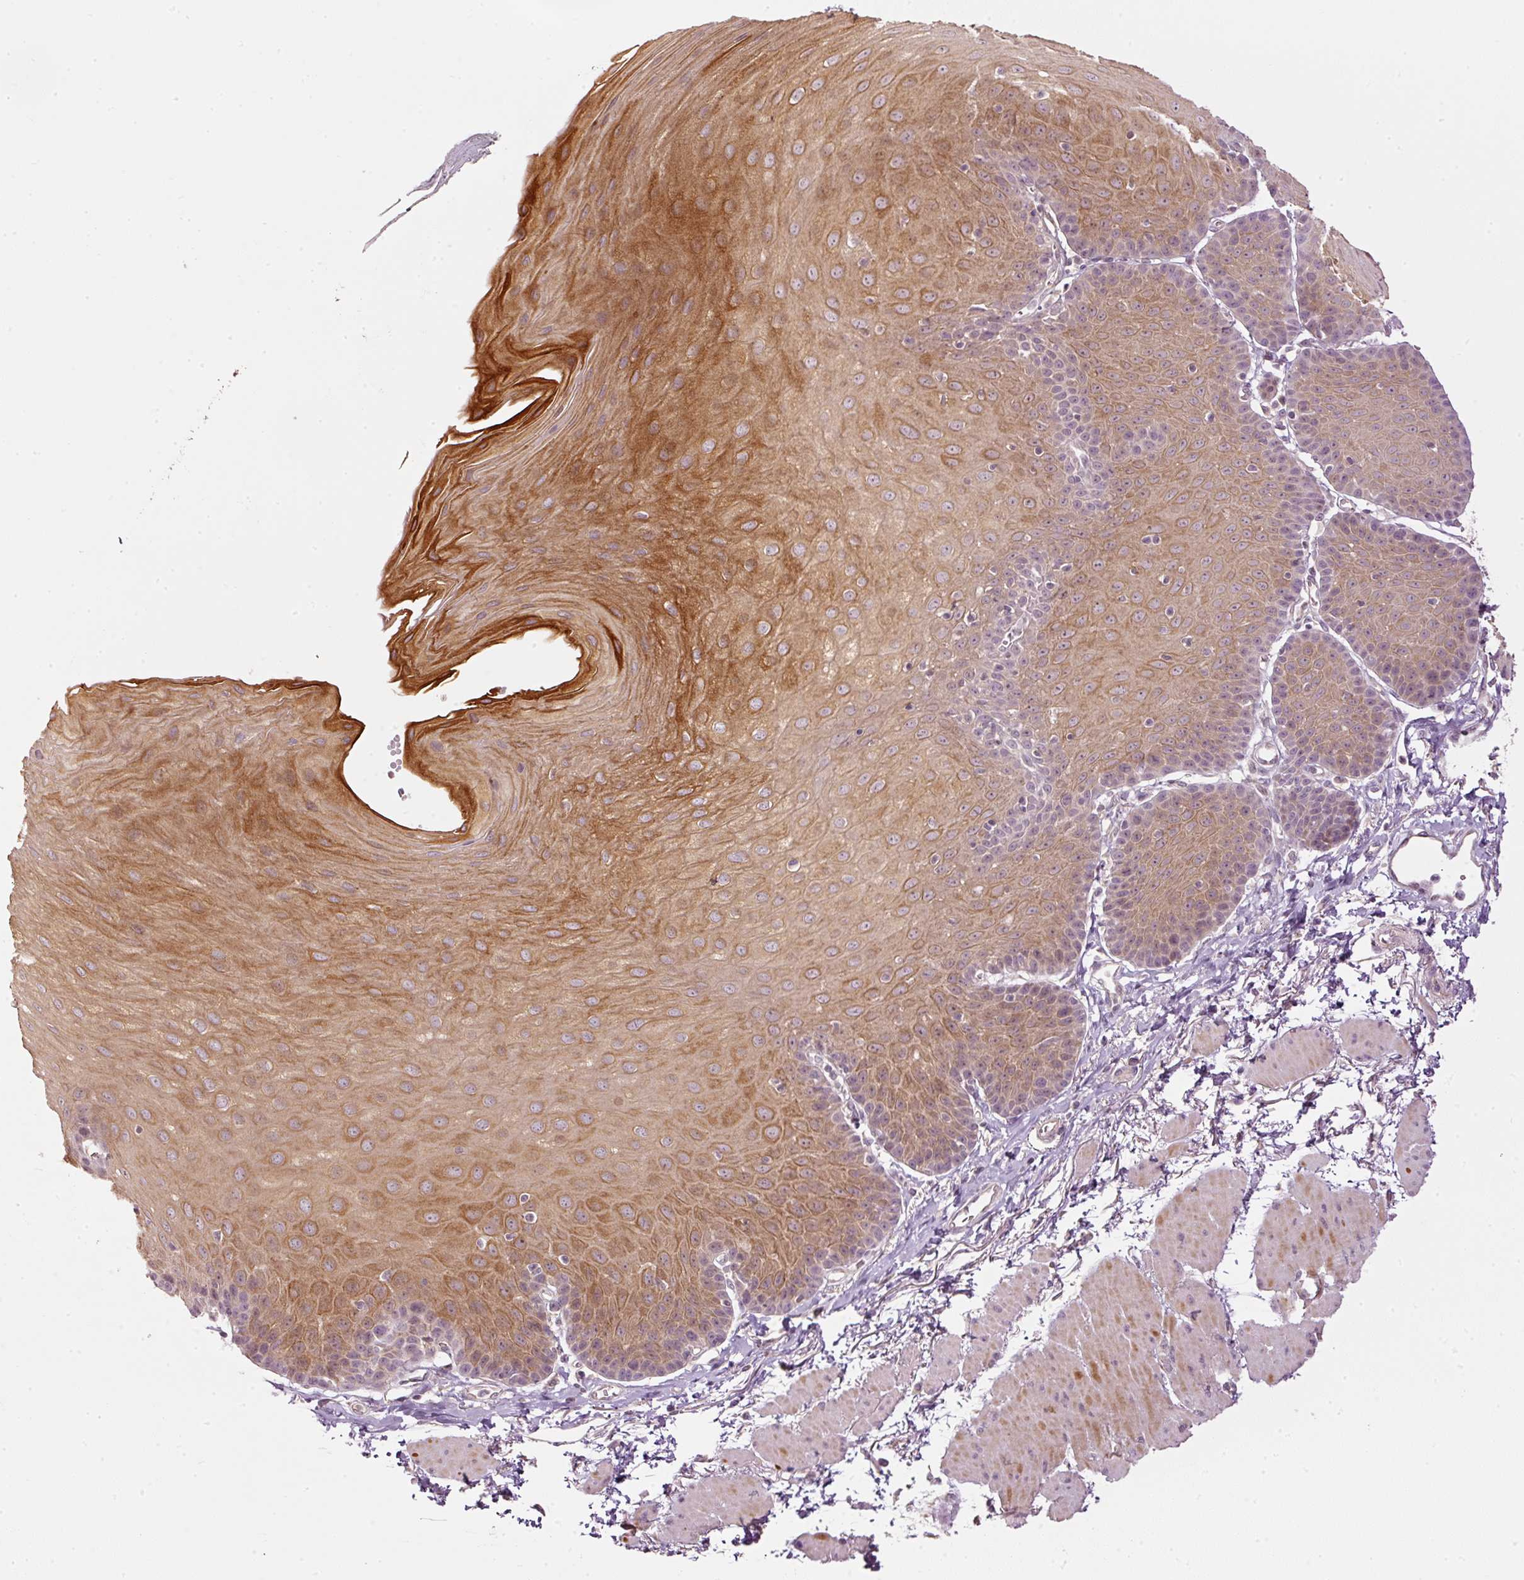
{"staining": {"intensity": "moderate", "quantity": ">75%", "location": "cytoplasmic/membranous"}, "tissue": "esophagus", "cell_type": "Squamous epithelial cells", "image_type": "normal", "snomed": [{"axis": "morphology", "description": "Normal tissue, NOS"}, {"axis": "topography", "description": "Esophagus"}], "caption": "Immunohistochemistry image of normal esophagus stained for a protein (brown), which displays medium levels of moderate cytoplasmic/membranous expression in approximately >75% of squamous epithelial cells.", "gene": "CDC20B", "patient": {"sex": "female", "age": 81}}